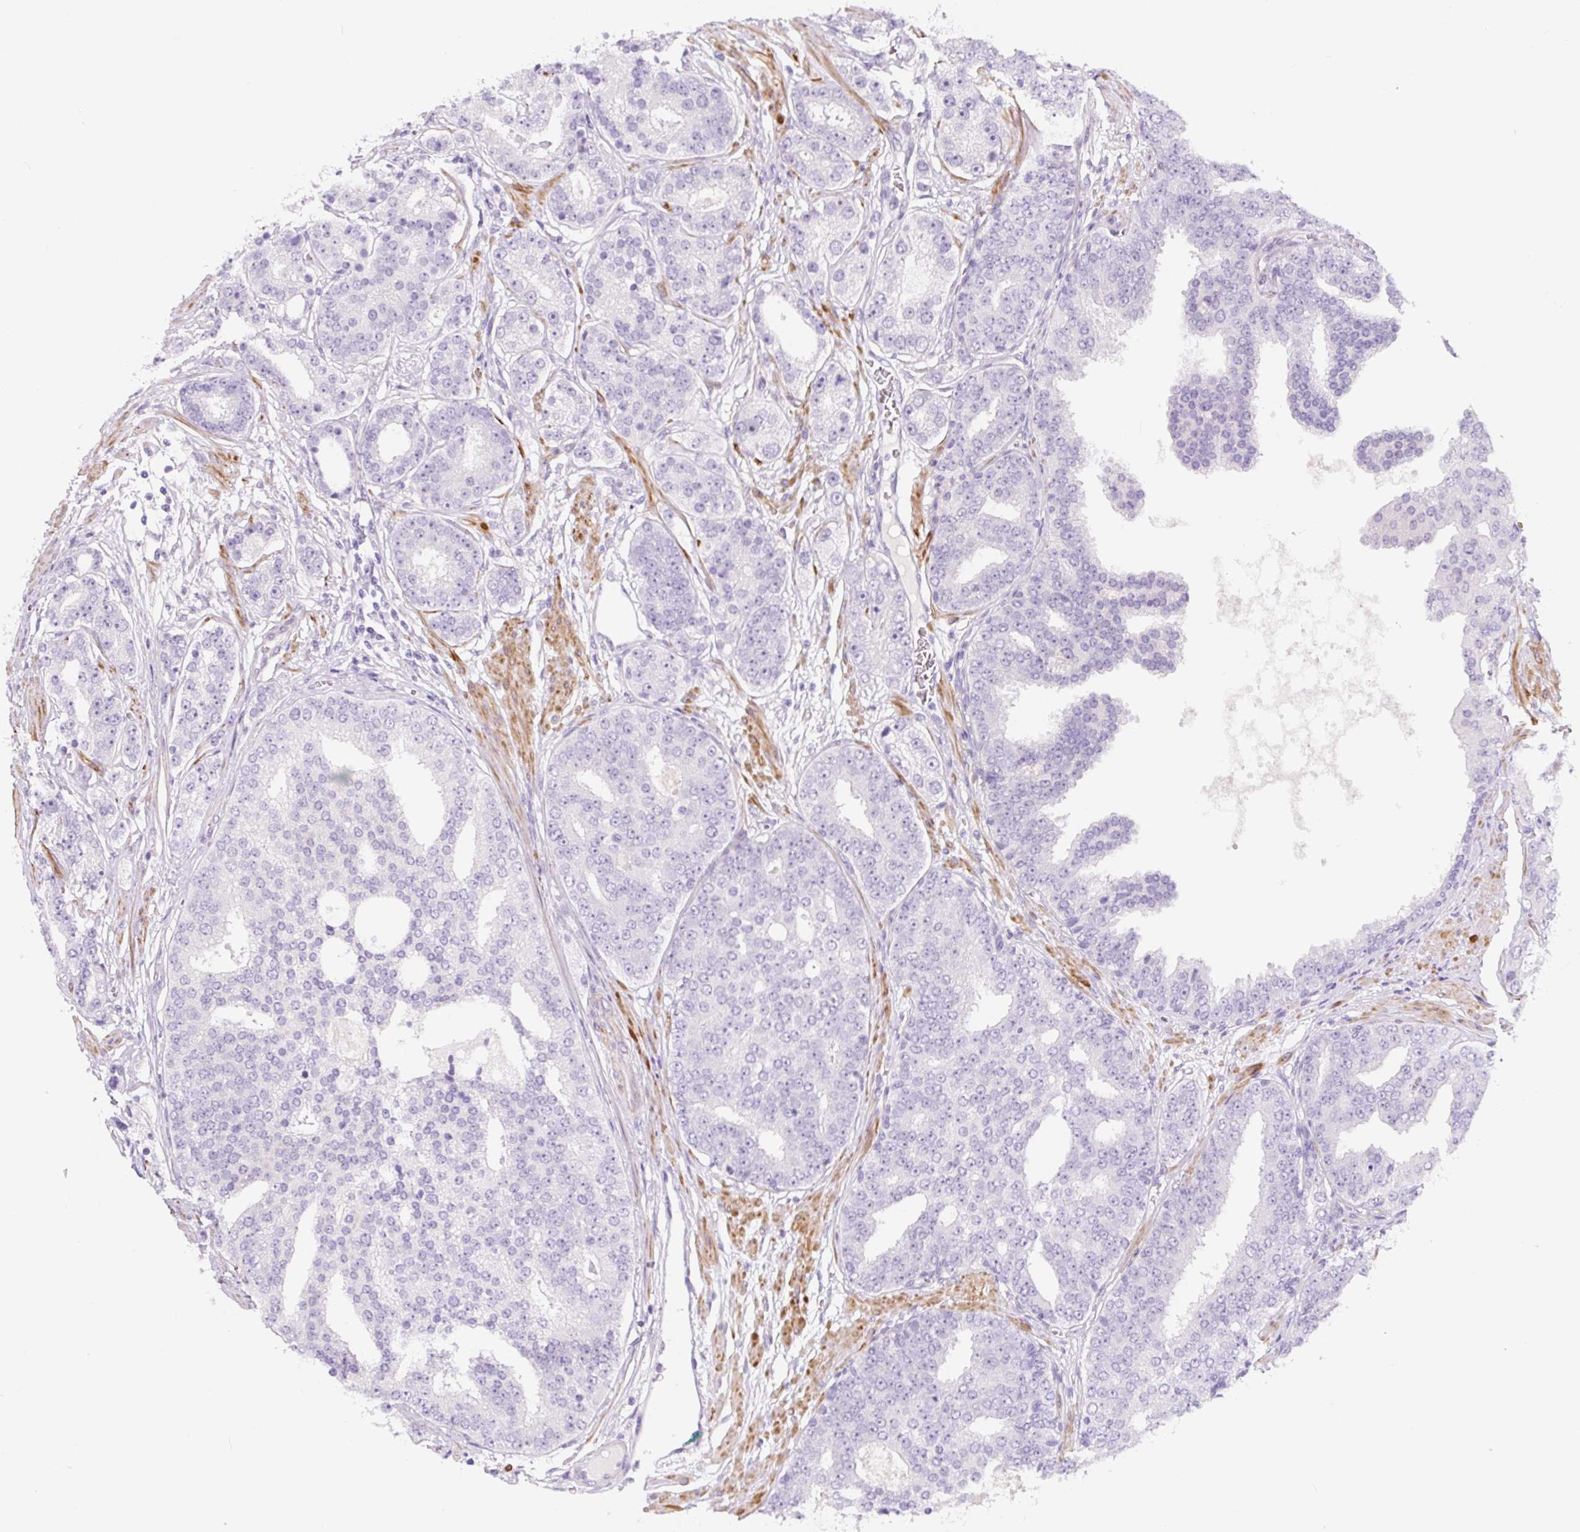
{"staining": {"intensity": "negative", "quantity": "none", "location": "none"}, "tissue": "prostate cancer", "cell_type": "Tumor cells", "image_type": "cancer", "snomed": [{"axis": "morphology", "description": "Adenocarcinoma, High grade"}, {"axis": "topography", "description": "Prostate"}], "caption": "This is an immunohistochemistry (IHC) micrograph of high-grade adenocarcinoma (prostate). There is no positivity in tumor cells.", "gene": "CCL25", "patient": {"sex": "male", "age": 71}}